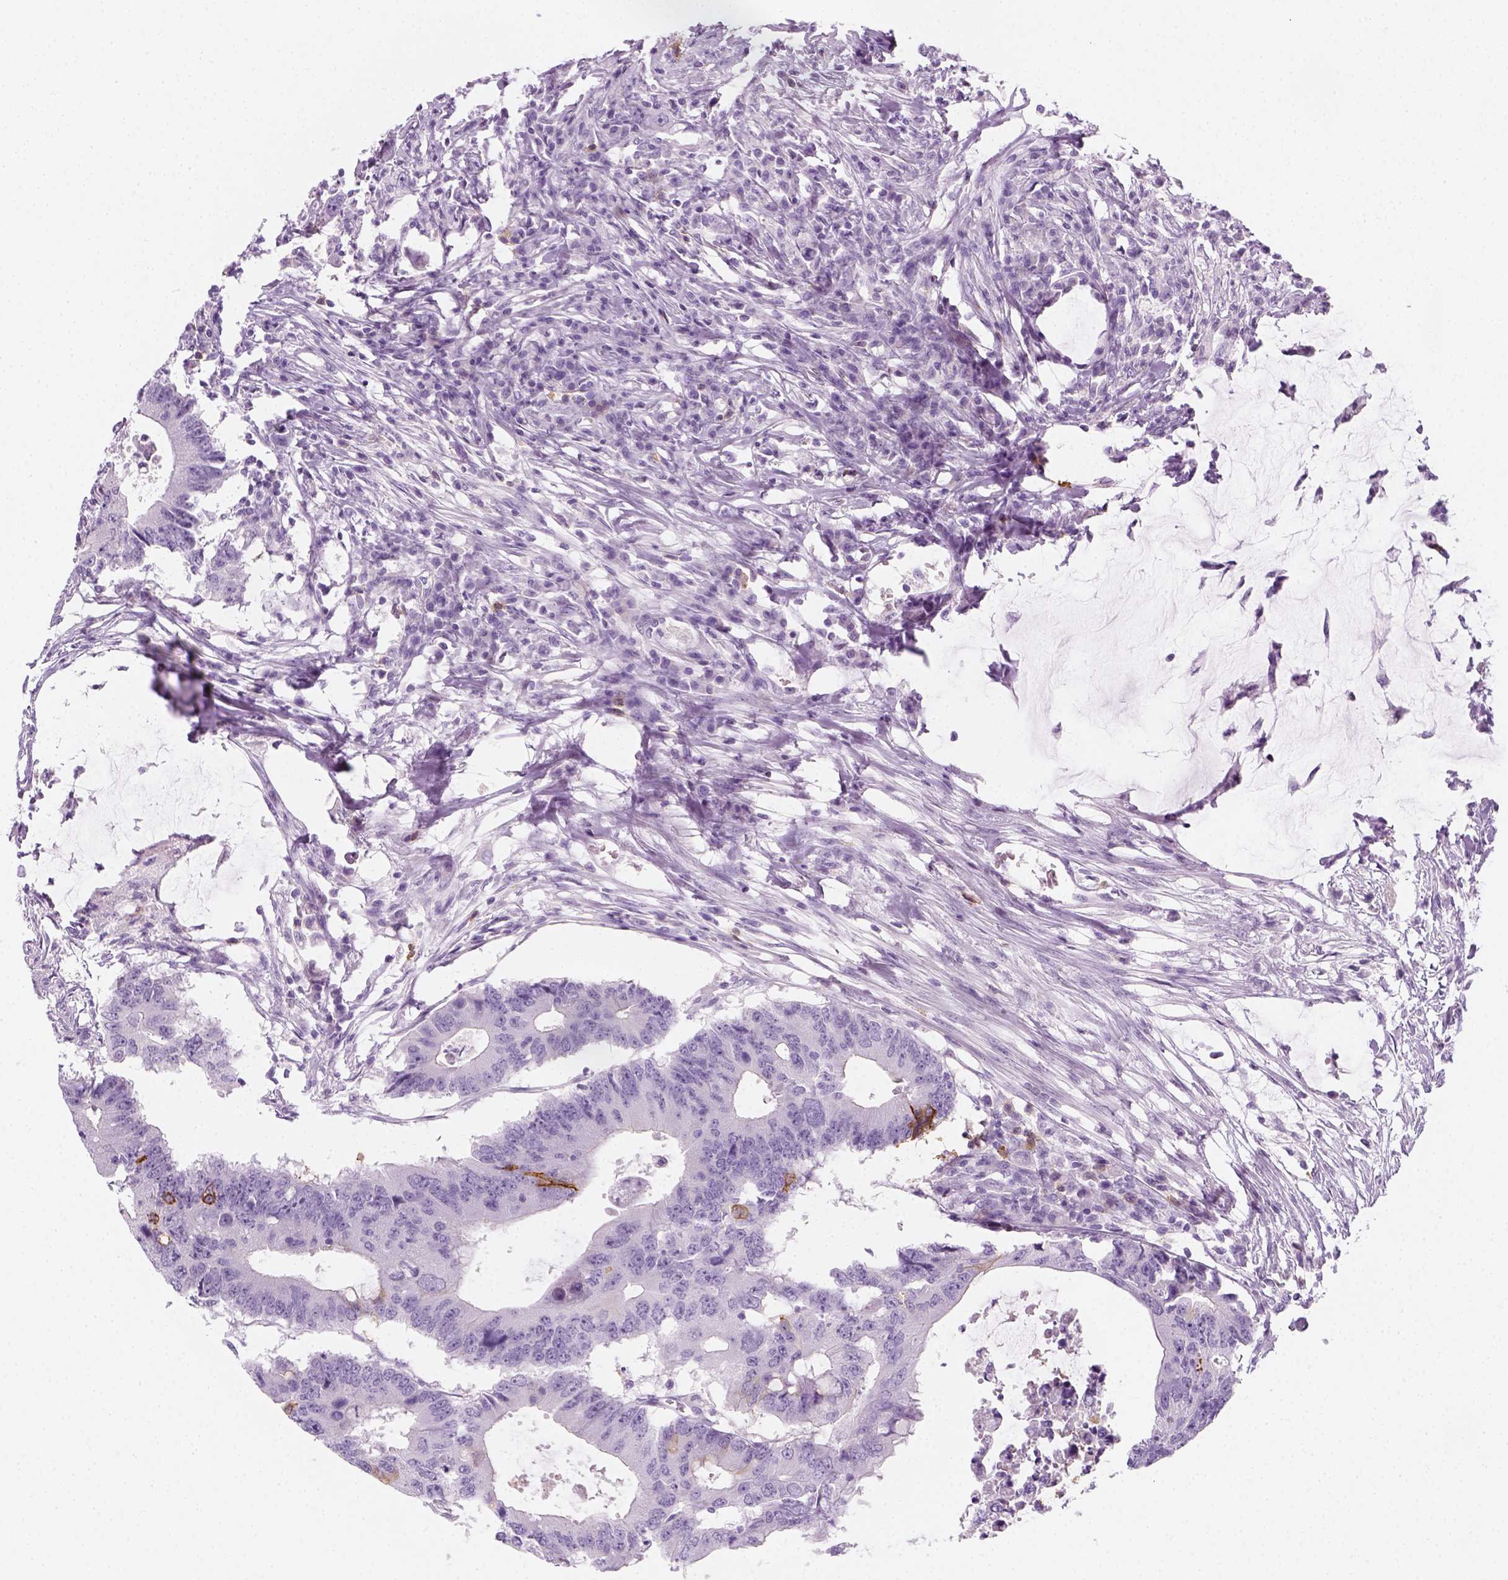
{"staining": {"intensity": "negative", "quantity": "none", "location": "none"}, "tissue": "colorectal cancer", "cell_type": "Tumor cells", "image_type": "cancer", "snomed": [{"axis": "morphology", "description": "Adenocarcinoma, NOS"}, {"axis": "topography", "description": "Colon"}], "caption": "Photomicrograph shows no significant protein staining in tumor cells of colorectal adenocarcinoma. (DAB (3,3'-diaminobenzidine) immunohistochemistry visualized using brightfield microscopy, high magnification).", "gene": "AQP3", "patient": {"sex": "male", "age": 71}}